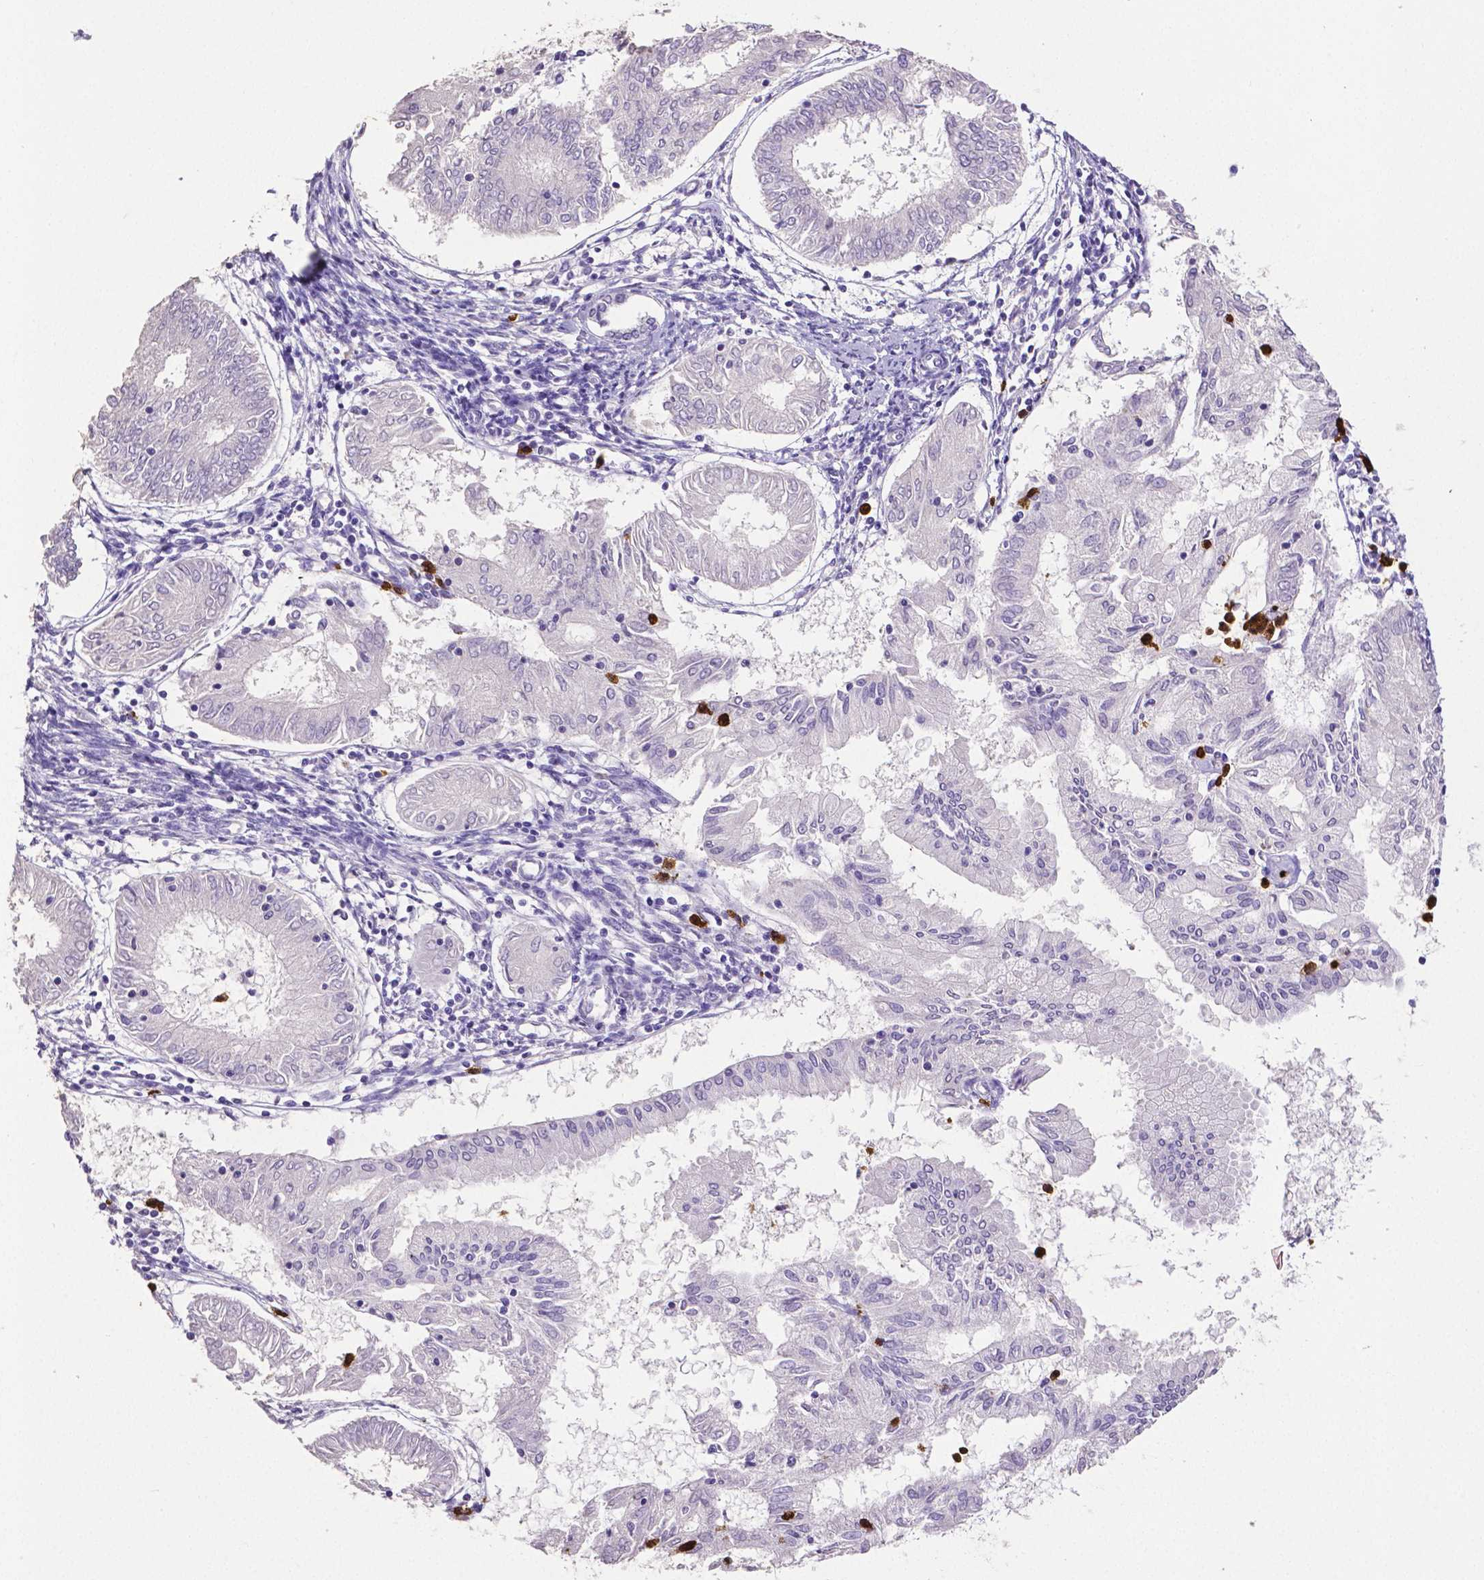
{"staining": {"intensity": "negative", "quantity": "none", "location": "none"}, "tissue": "endometrial cancer", "cell_type": "Tumor cells", "image_type": "cancer", "snomed": [{"axis": "morphology", "description": "Adenocarcinoma, NOS"}, {"axis": "topography", "description": "Endometrium"}], "caption": "IHC of adenocarcinoma (endometrial) shows no expression in tumor cells.", "gene": "MMP9", "patient": {"sex": "female", "age": 68}}